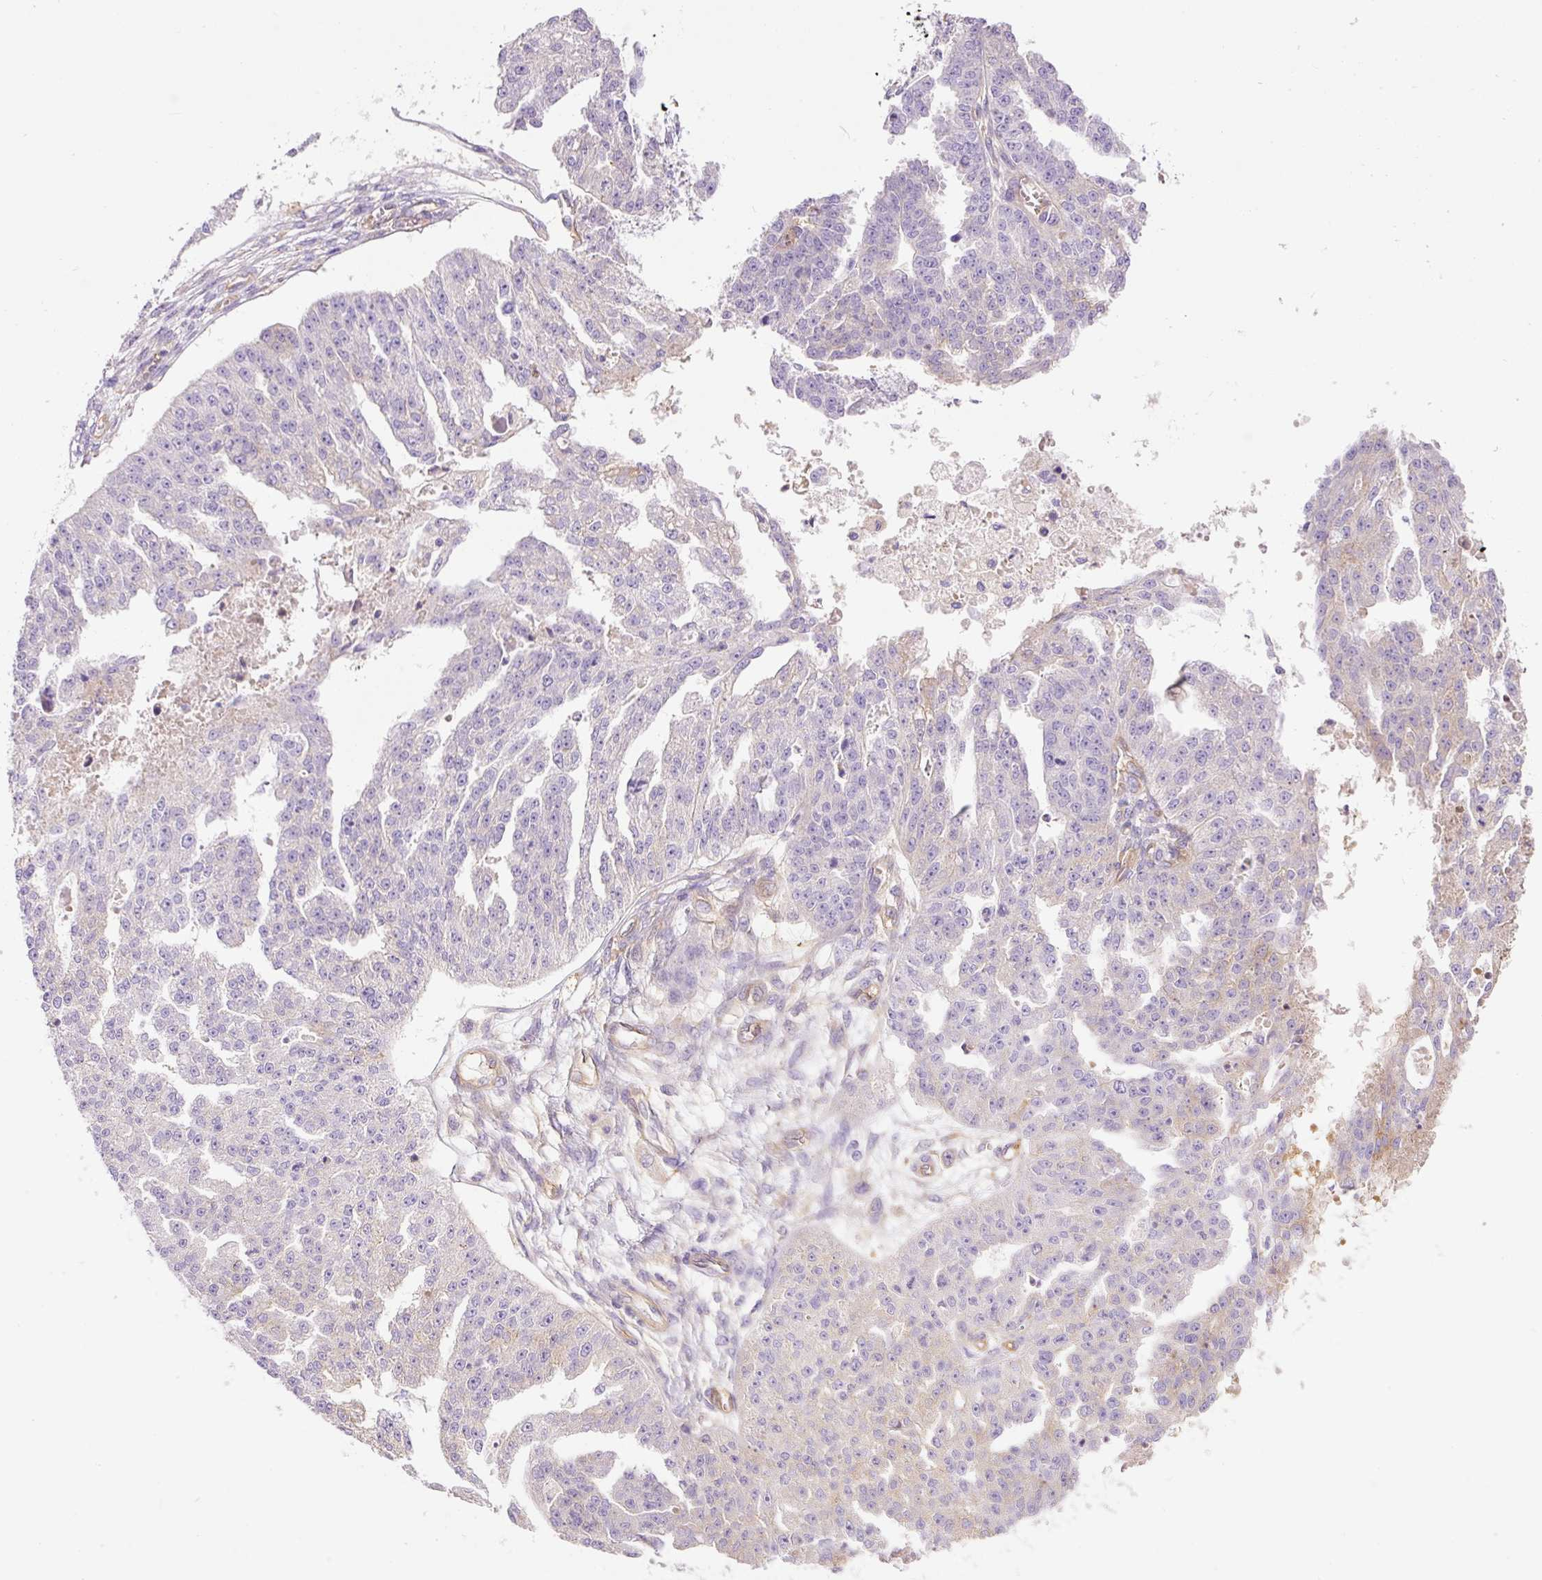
{"staining": {"intensity": "weak", "quantity": "<25%", "location": "cytoplasmic/membranous"}, "tissue": "ovarian cancer", "cell_type": "Tumor cells", "image_type": "cancer", "snomed": [{"axis": "morphology", "description": "Cystadenocarcinoma, serous, NOS"}, {"axis": "topography", "description": "Ovary"}], "caption": "Immunohistochemistry (IHC) photomicrograph of neoplastic tissue: ovarian serous cystadenocarcinoma stained with DAB displays no significant protein staining in tumor cells. (Stains: DAB (3,3'-diaminobenzidine) immunohistochemistry with hematoxylin counter stain, Microscopy: brightfield microscopy at high magnification).", "gene": "IL10RB", "patient": {"sex": "female", "age": 58}}